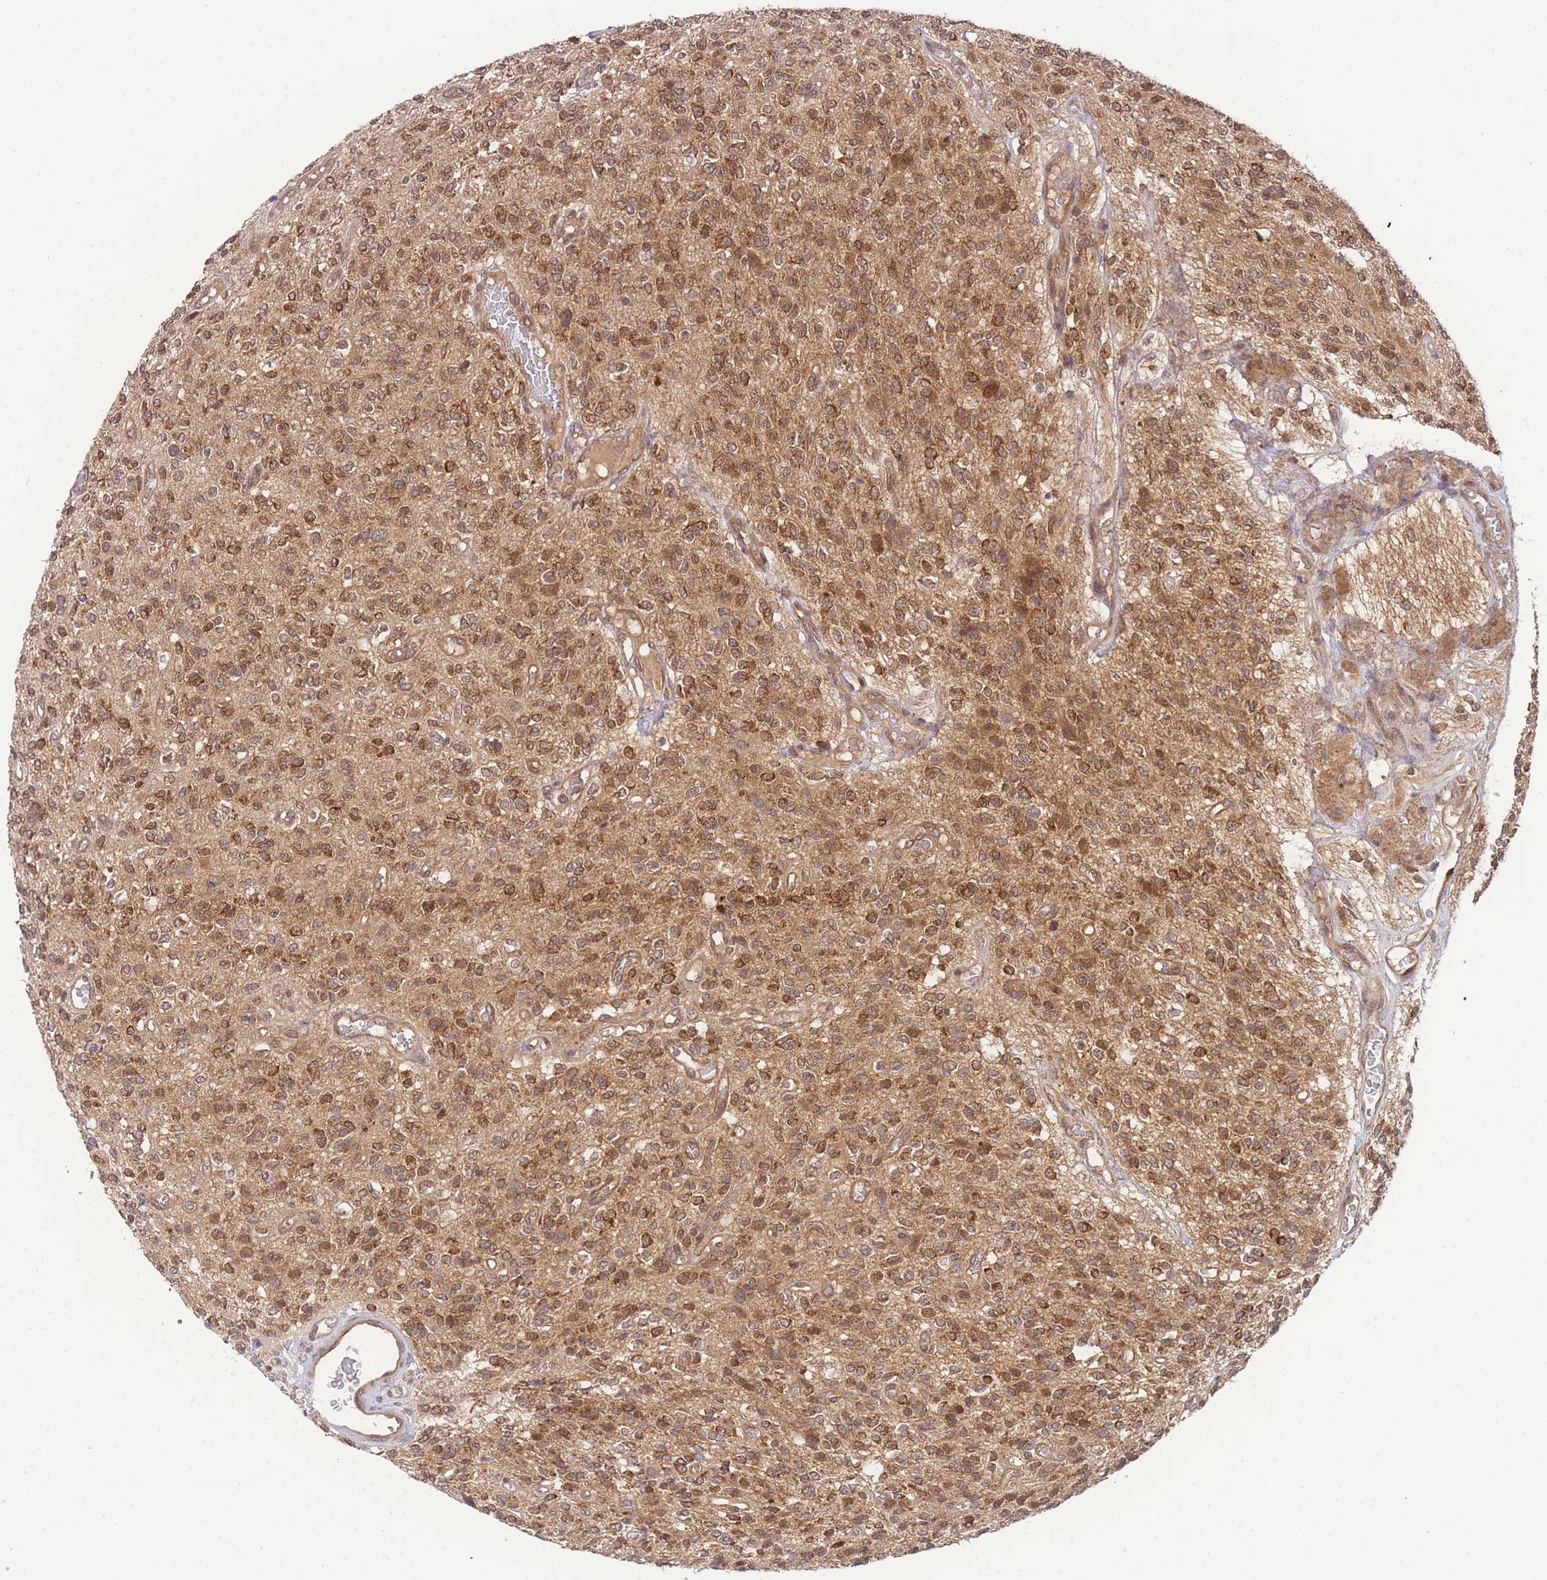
{"staining": {"intensity": "moderate", "quantity": ">75%", "location": "cytoplasmic/membranous"}, "tissue": "glioma", "cell_type": "Tumor cells", "image_type": "cancer", "snomed": [{"axis": "morphology", "description": "Glioma, malignant, High grade"}, {"axis": "topography", "description": "Brain"}], "caption": "Glioma stained for a protein (brown) demonstrates moderate cytoplasmic/membranous positive positivity in approximately >75% of tumor cells.", "gene": "KIAA1191", "patient": {"sex": "male", "age": 34}}